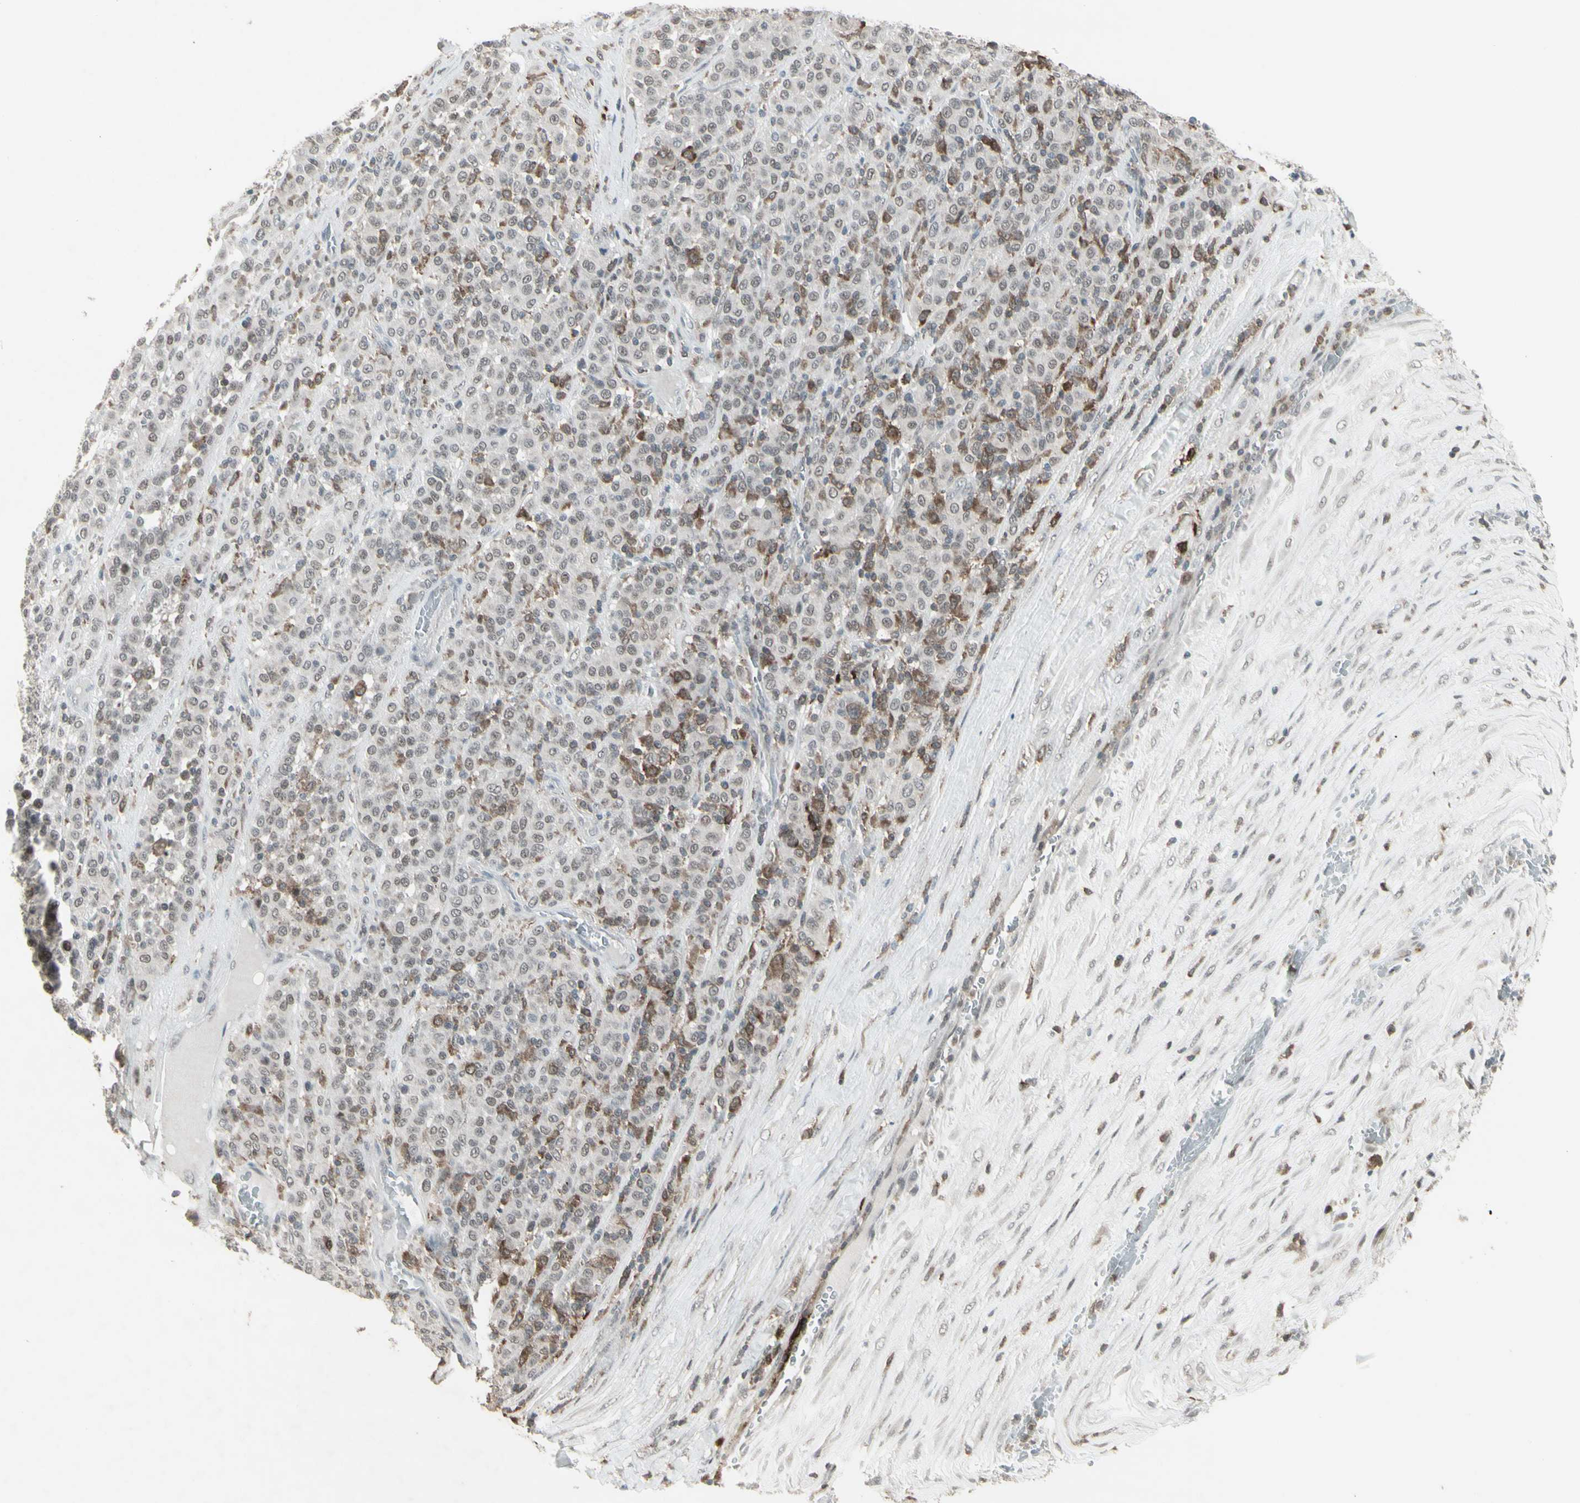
{"staining": {"intensity": "negative", "quantity": "none", "location": "none"}, "tissue": "melanoma", "cell_type": "Tumor cells", "image_type": "cancer", "snomed": [{"axis": "morphology", "description": "Malignant melanoma, Metastatic site"}, {"axis": "topography", "description": "Pancreas"}], "caption": "Human melanoma stained for a protein using IHC displays no staining in tumor cells.", "gene": "SAMSN1", "patient": {"sex": "female", "age": 30}}